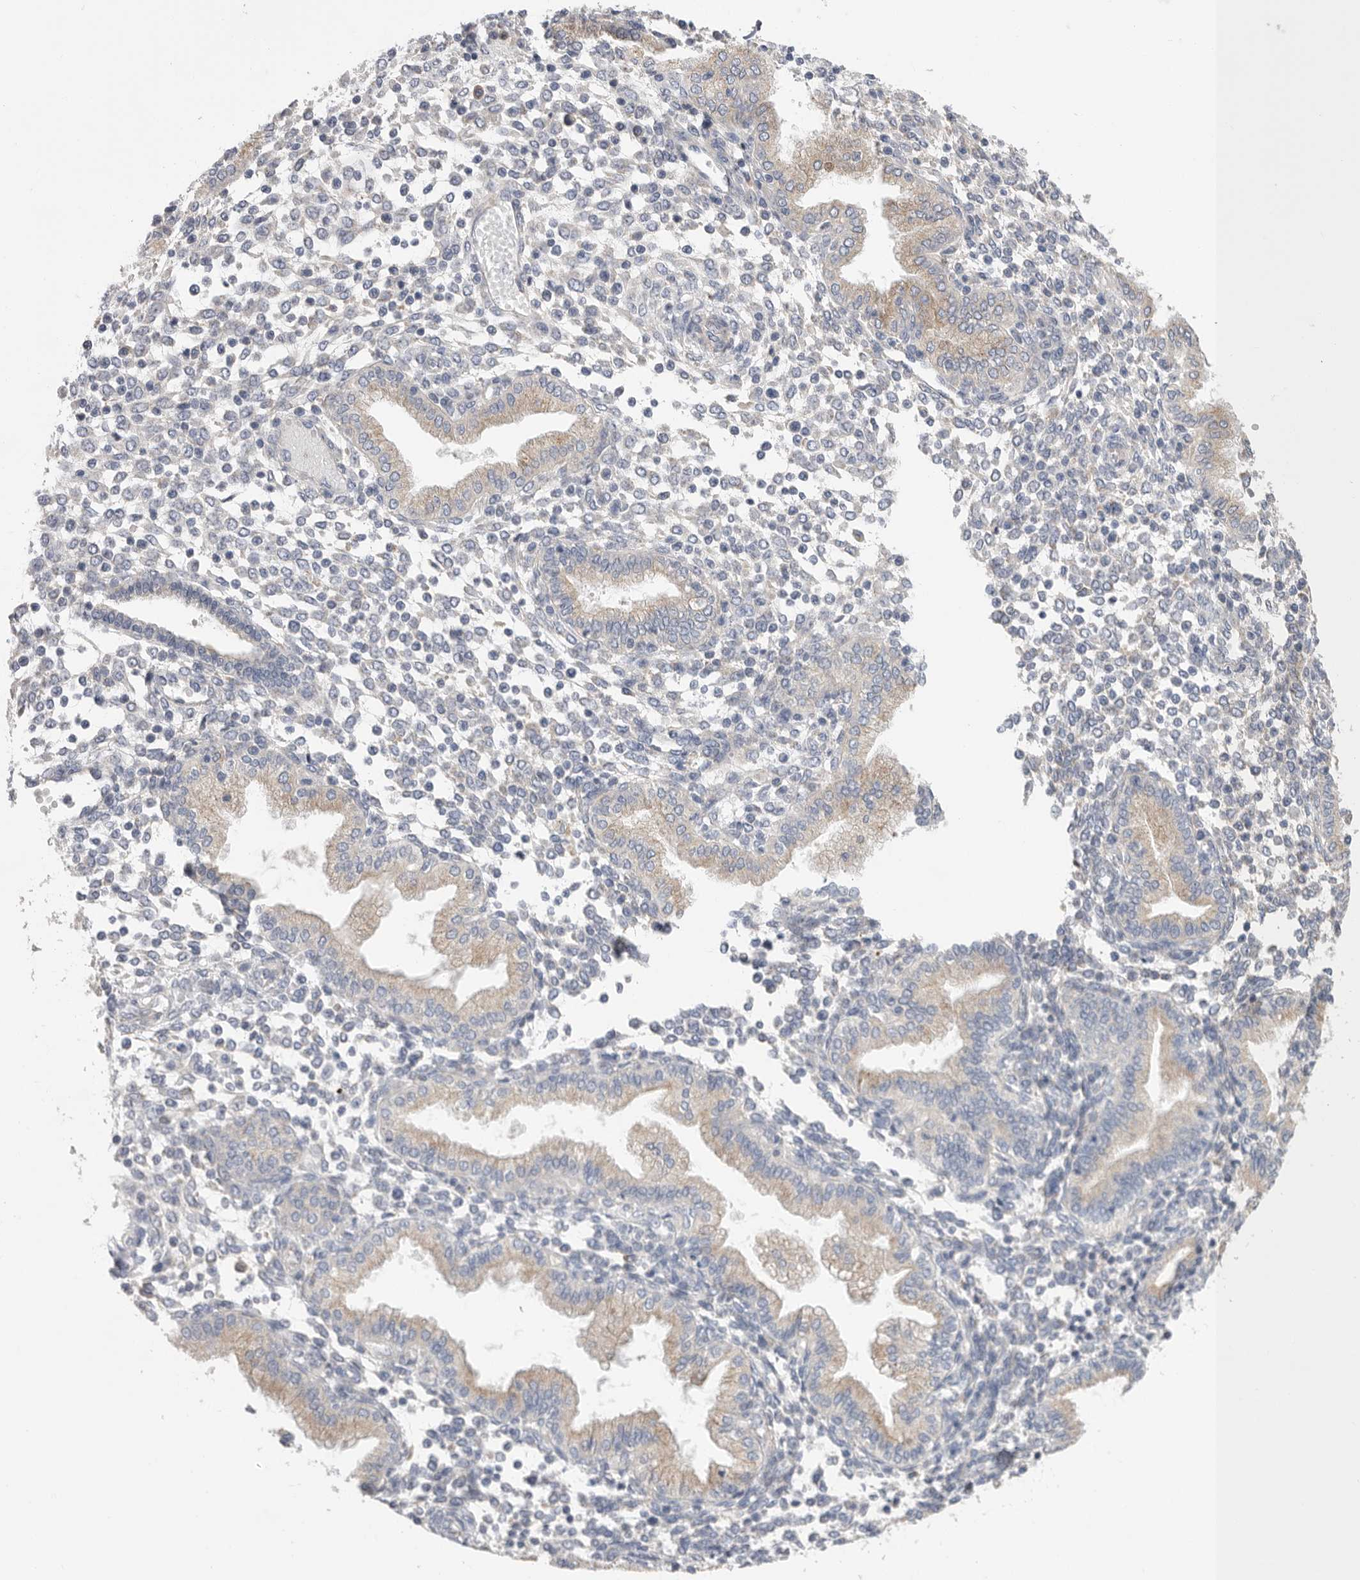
{"staining": {"intensity": "negative", "quantity": "none", "location": "none"}, "tissue": "endometrium", "cell_type": "Cells in endometrial stroma", "image_type": "normal", "snomed": [{"axis": "morphology", "description": "Normal tissue, NOS"}, {"axis": "topography", "description": "Endometrium"}], "caption": "IHC photomicrograph of normal endometrium: human endometrium stained with DAB exhibits no significant protein staining in cells in endometrial stroma. (Stains: DAB (3,3'-diaminobenzidine) IHC with hematoxylin counter stain, Microscopy: brightfield microscopy at high magnification).", "gene": "CCDC126", "patient": {"sex": "female", "age": 53}}